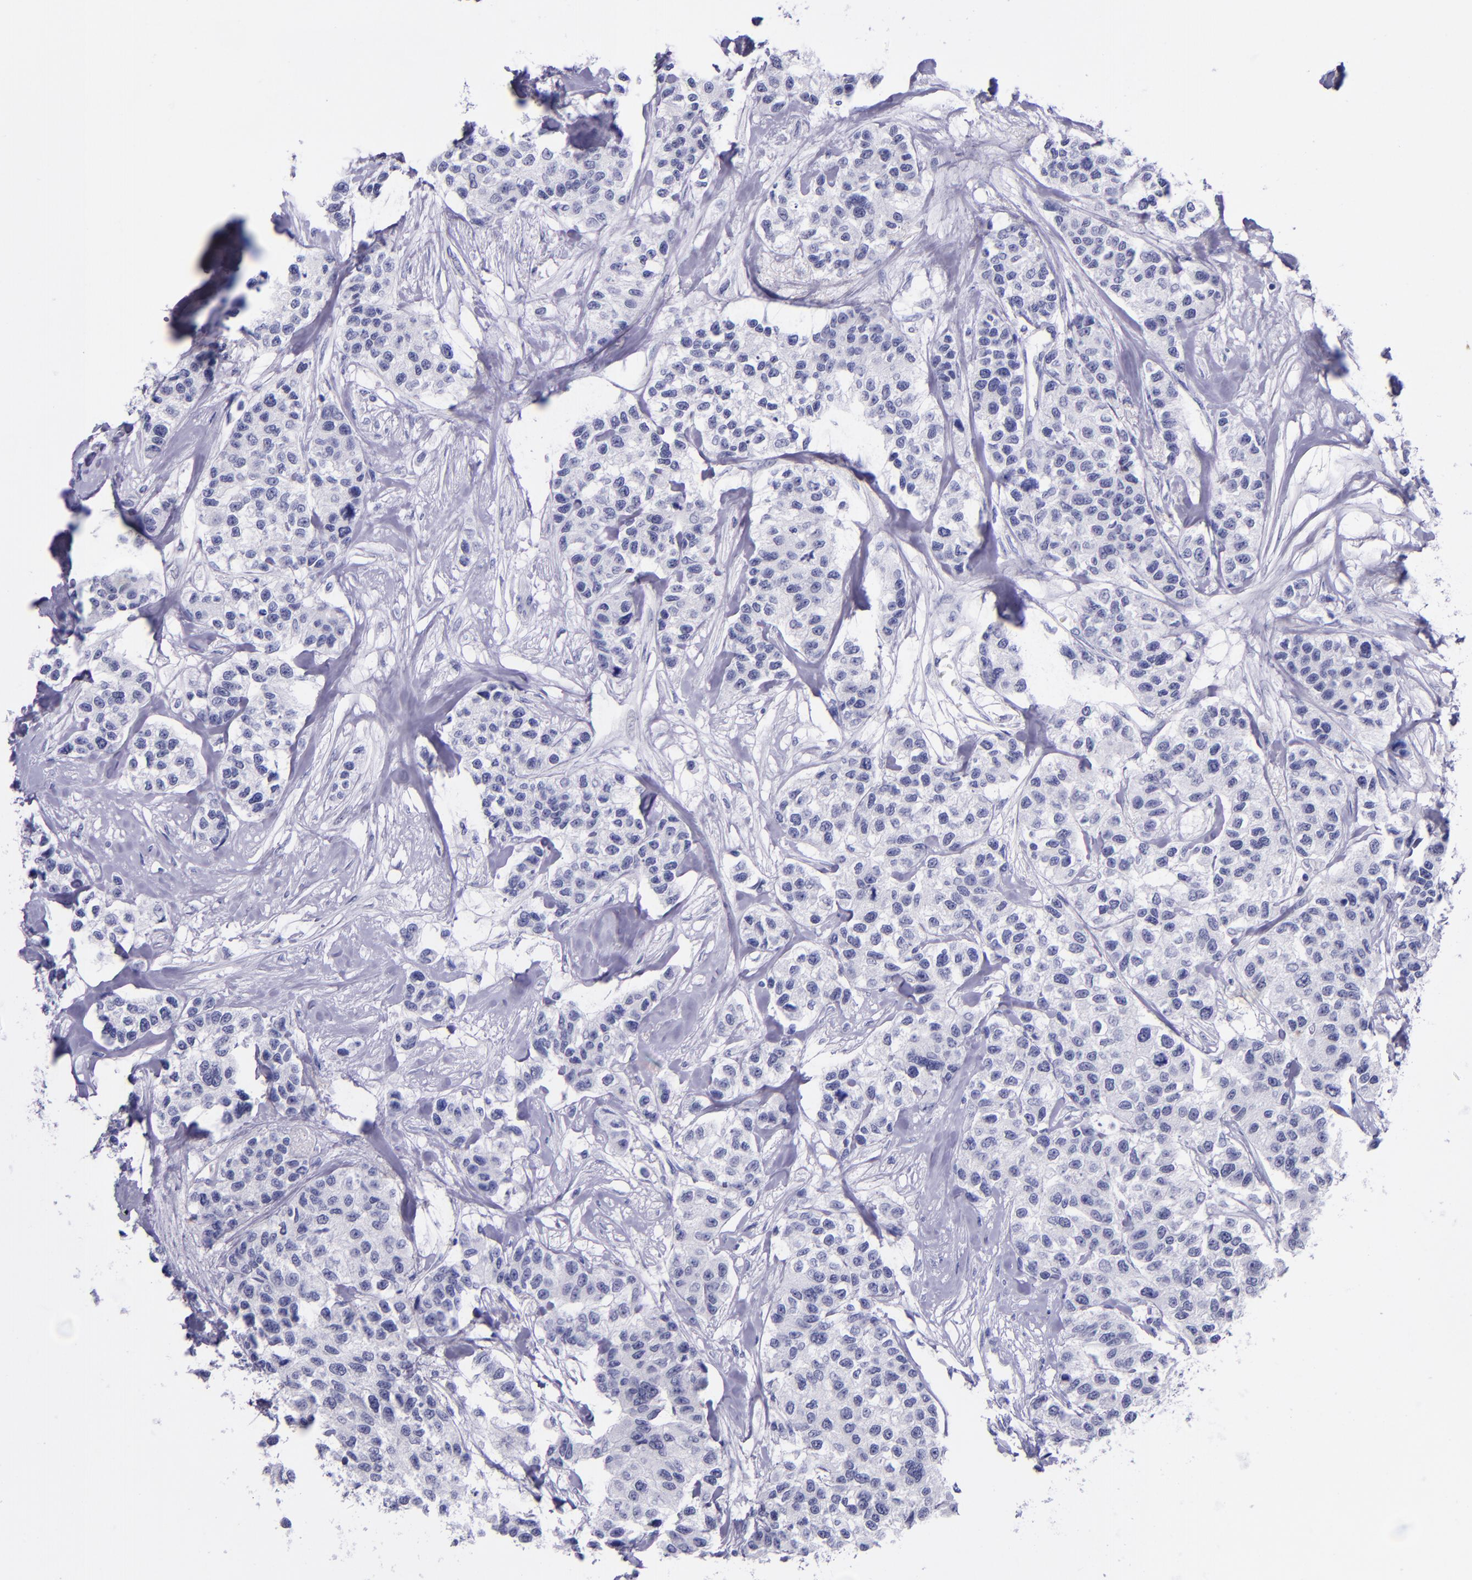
{"staining": {"intensity": "negative", "quantity": "none", "location": "none"}, "tissue": "breast cancer", "cell_type": "Tumor cells", "image_type": "cancer", "snomed": [{"axis": "morphology", "description": "Duct carcinoma"}, {"axis": "topography", "description": "Breast"}], "caption": "An IHC photomicrograph of breast cancer is shown. There is no staining in tumor cells of breast cancer. (DAB (3,3'-diaminobenzidine) immunohistochemistry (IHC), high magnification).", "gene": "SELE", "patient": {"sex": "female", "age": 51}}